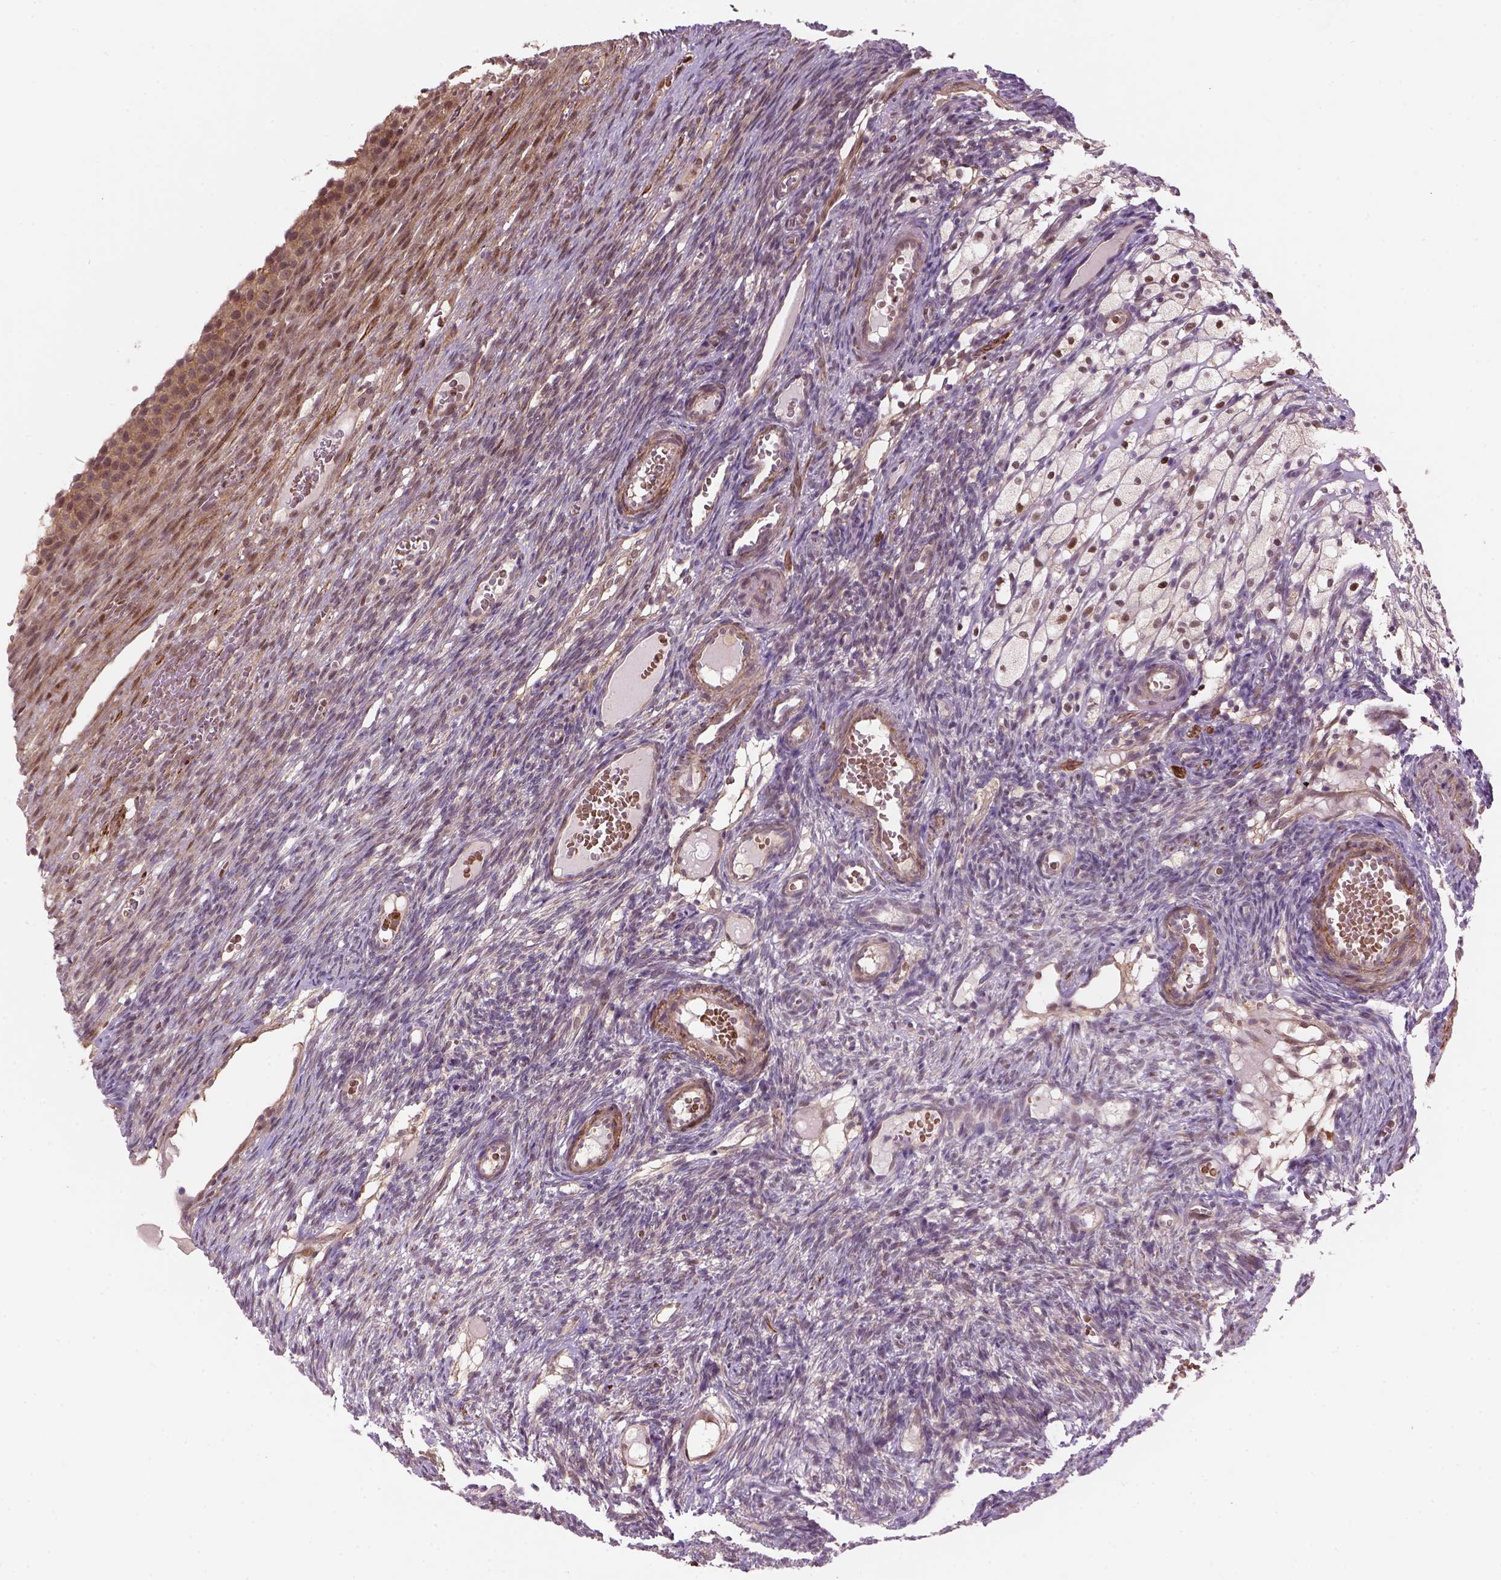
{"staining": {"intensity": "weak", "quantity": ">75%", "location": "cytoplasmic/membranous"}, "tissue": "ovary", "cell_type": "Follicle cells", "image_type": "normal", "snomed": [{"axis": "morphology", "description": "Normal tissue, NOS"}, {"axis": "topography", "description": "Ovary"}], "caption": "A low amount of weak cytoplasmic/membranous expression is identified in approximately >75% of follicle cells in benign ovary. (Brightfield microscopy of DAB IHC at high magnification).", "gene": "PSMD11", "patient": {"sex": "female", "age": 34}}